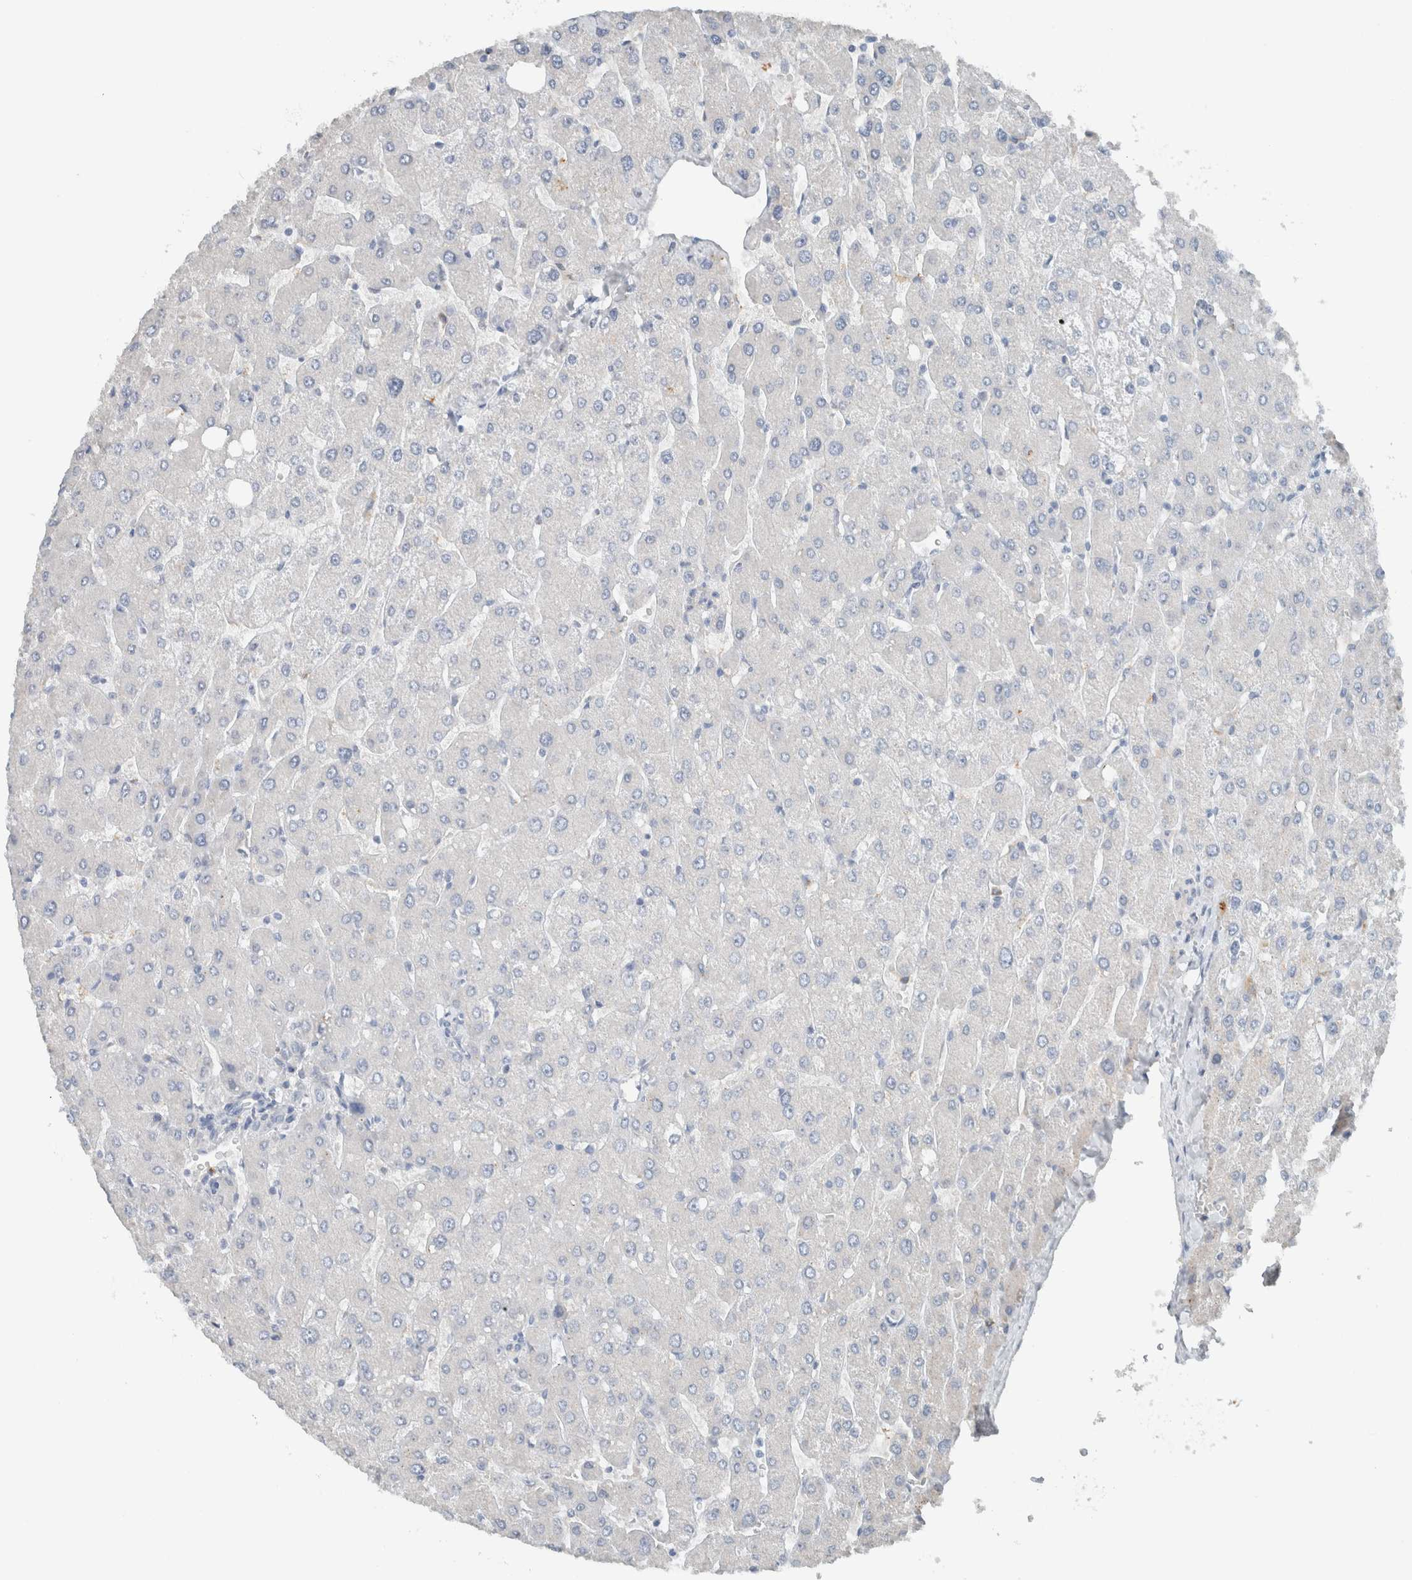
{"staining": {"intensity": "negative", "quantity": "none", "location": "none"}, "tissue": "liver", "cell_type": "Cholangiocytes", "image_type": "normal", "snomed": [{"axis": "morphology", "description": "Normal tissue, NOS"}, {"axis": "topography", "description": "Liver"}], "caption": "An image of human liver is negative for staining in cholangiocytes. (DAB (3,3'-diaminobenzidine) immunohistochemistry, high magnification).", "gene": "DUOX1", "patient": {"sex": "male", "age": 55}}